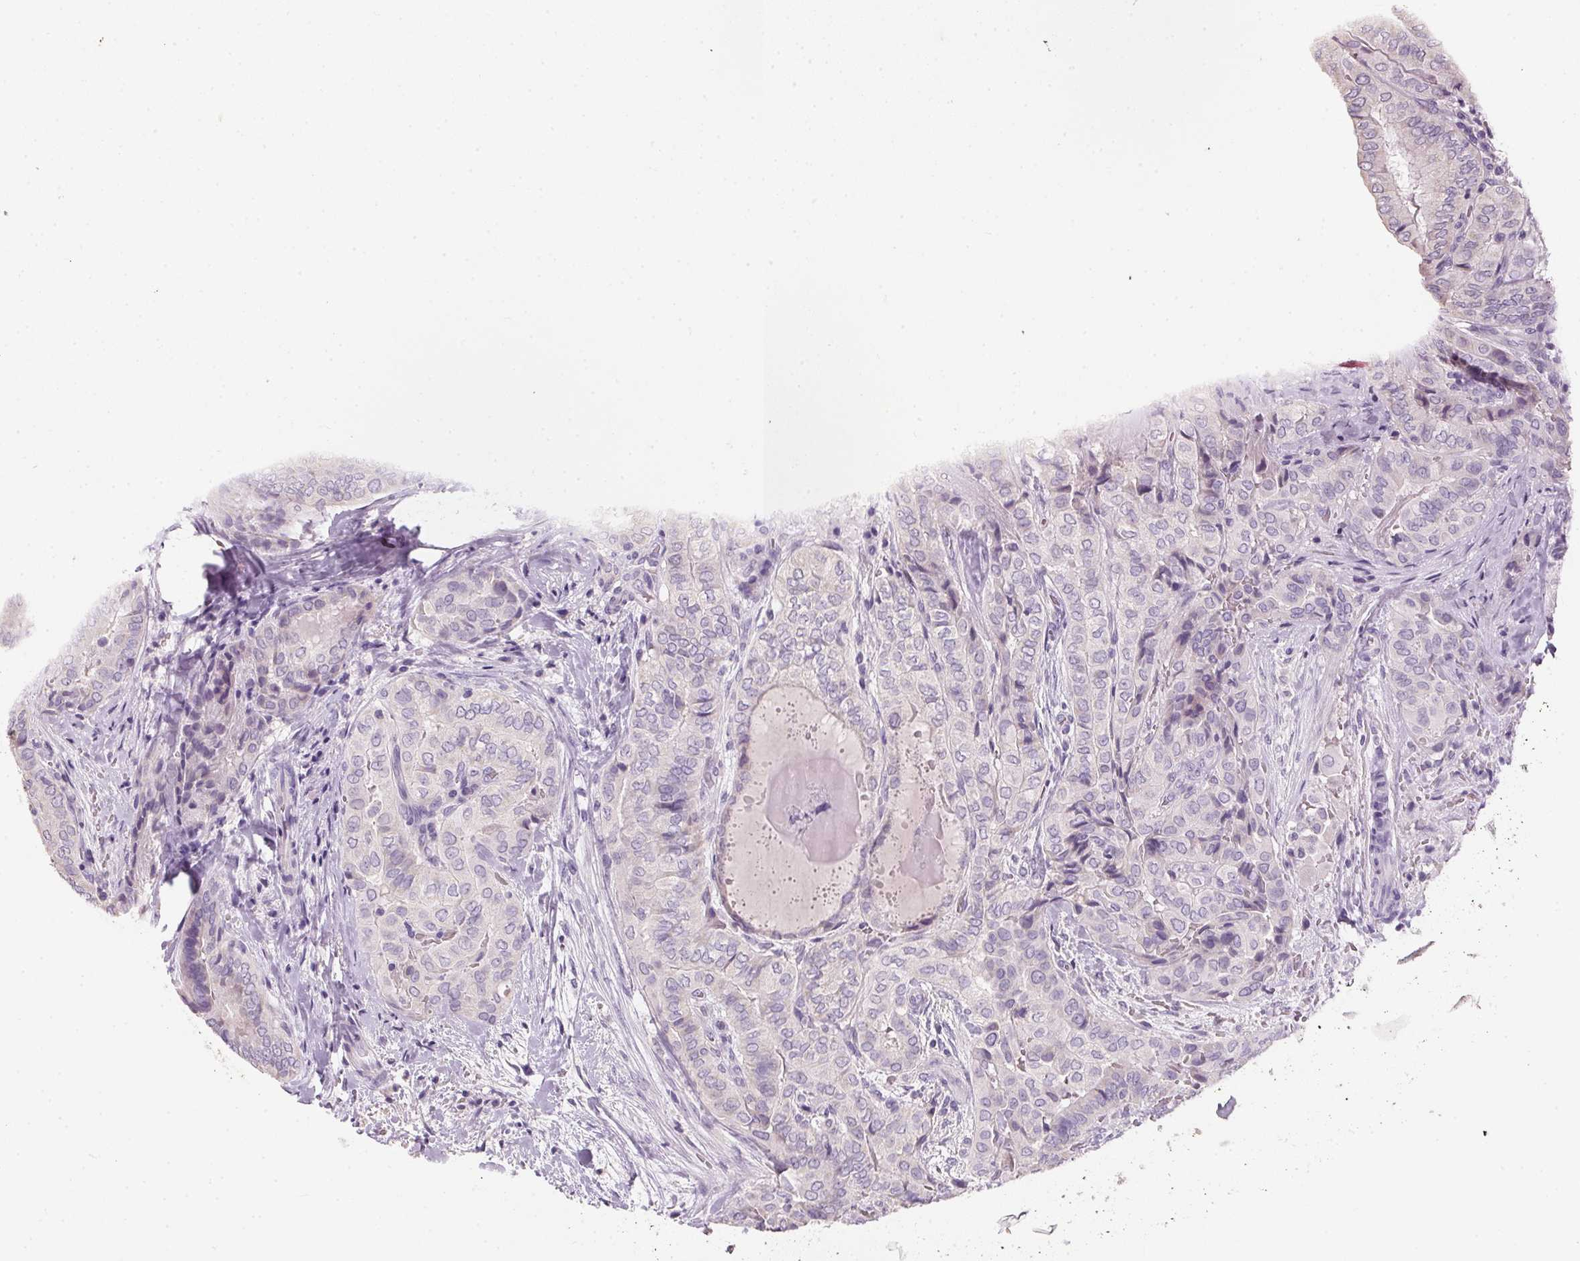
{"staining": {"intensity": "negative", "quantity": "none", "location": "none"}, "tissue": "thyroid cancer", "cell_type": "Tumor cells", "image_type": "cancer", "snomed": [{"axis": "morphology", "description": "Papillary adenocarcinoma, NOS"}, {"axis": "topography", "description": "Thyroid gland"}], "caption": "Immunohistochemistry micrograph of human papillary adenocarcinoma (thyroid) stained for a protein (brown), which reveals no positivity in tumor cells. (DAB (3,3'-diaminobenzidine) immunohistochemistry visualized using brightfield microscopy, high magnification).", "gene": "HSD17B1", "patient": {"sex": "female", "age": 61}}